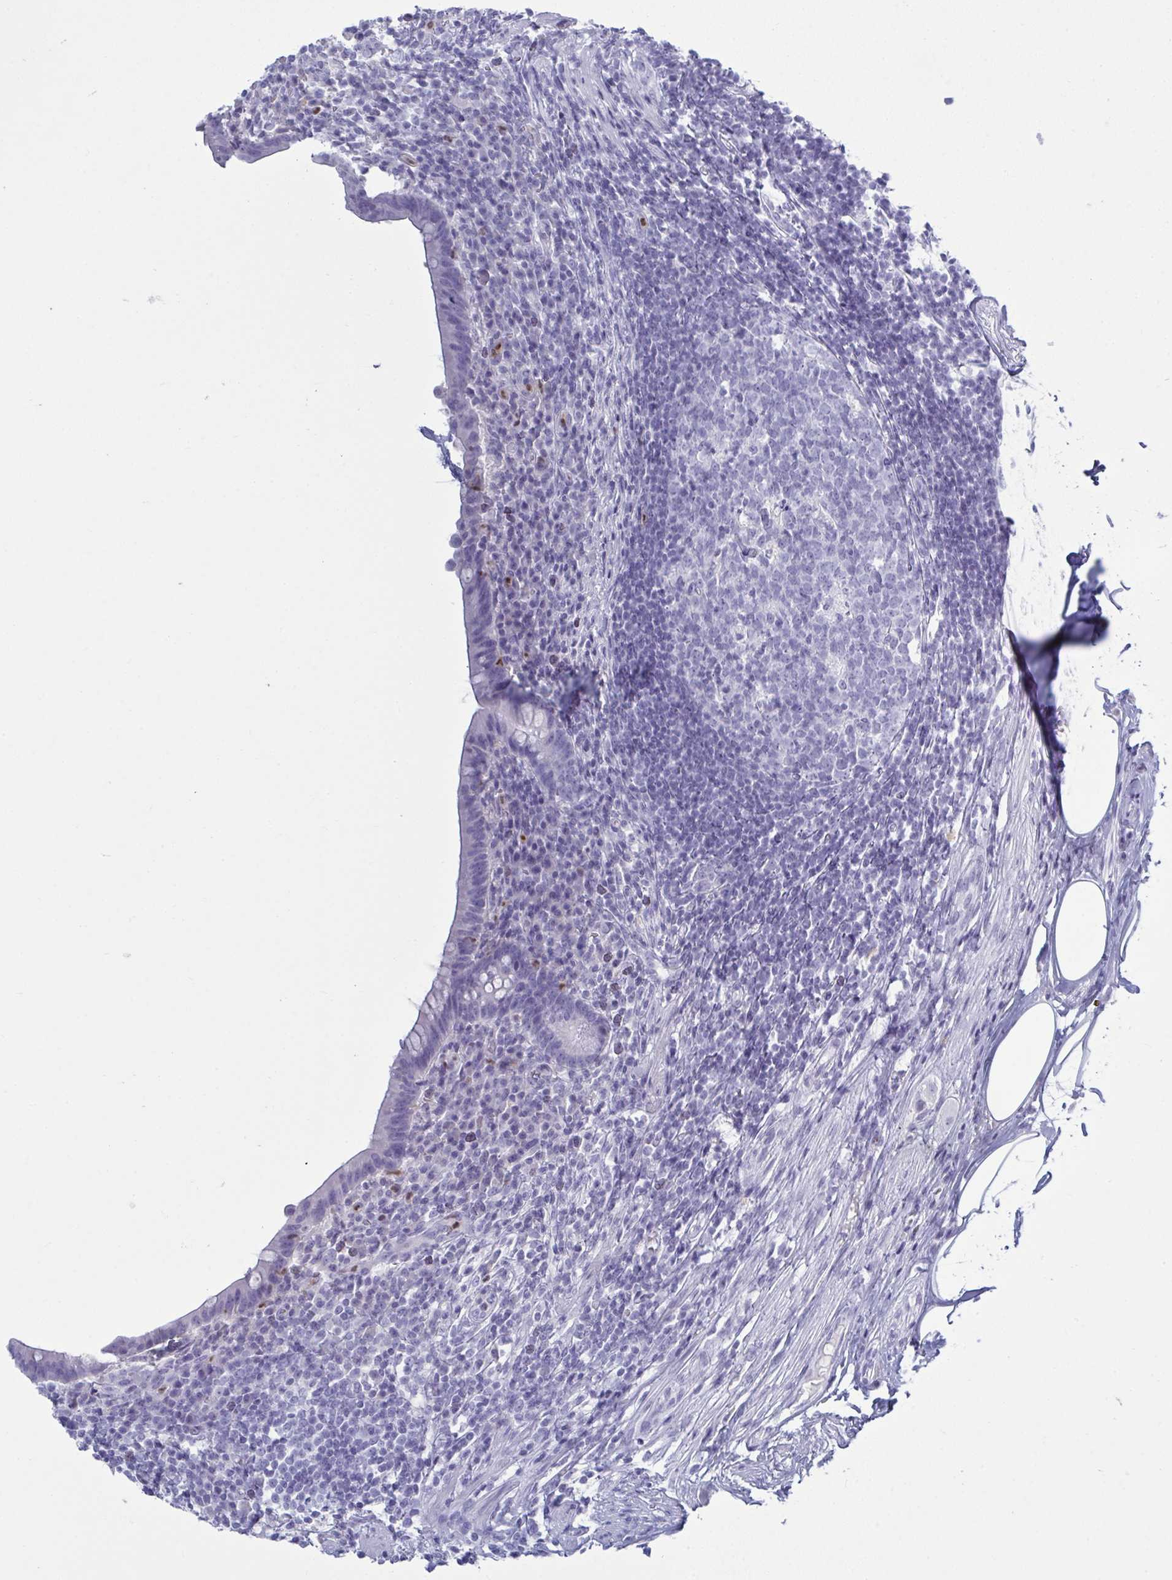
{"staining": {"intensity": "negative", "quantity": "none", "location": "none"}, "tissue": "appendix", "cell_type": "Glandular cells", "image_type": "normal", "snomed": [{"axis": "morphology", "description": "Normal tissue, NOS"}, {"axis": "topography", "description": "Appendix"}], "caption": "Appendix stained for a protein using immunohistochemistry (IHC) reveals no expression glandular cells.", "gene": "SERPINB10", "patient": {"sex": "female", "age": 56}}